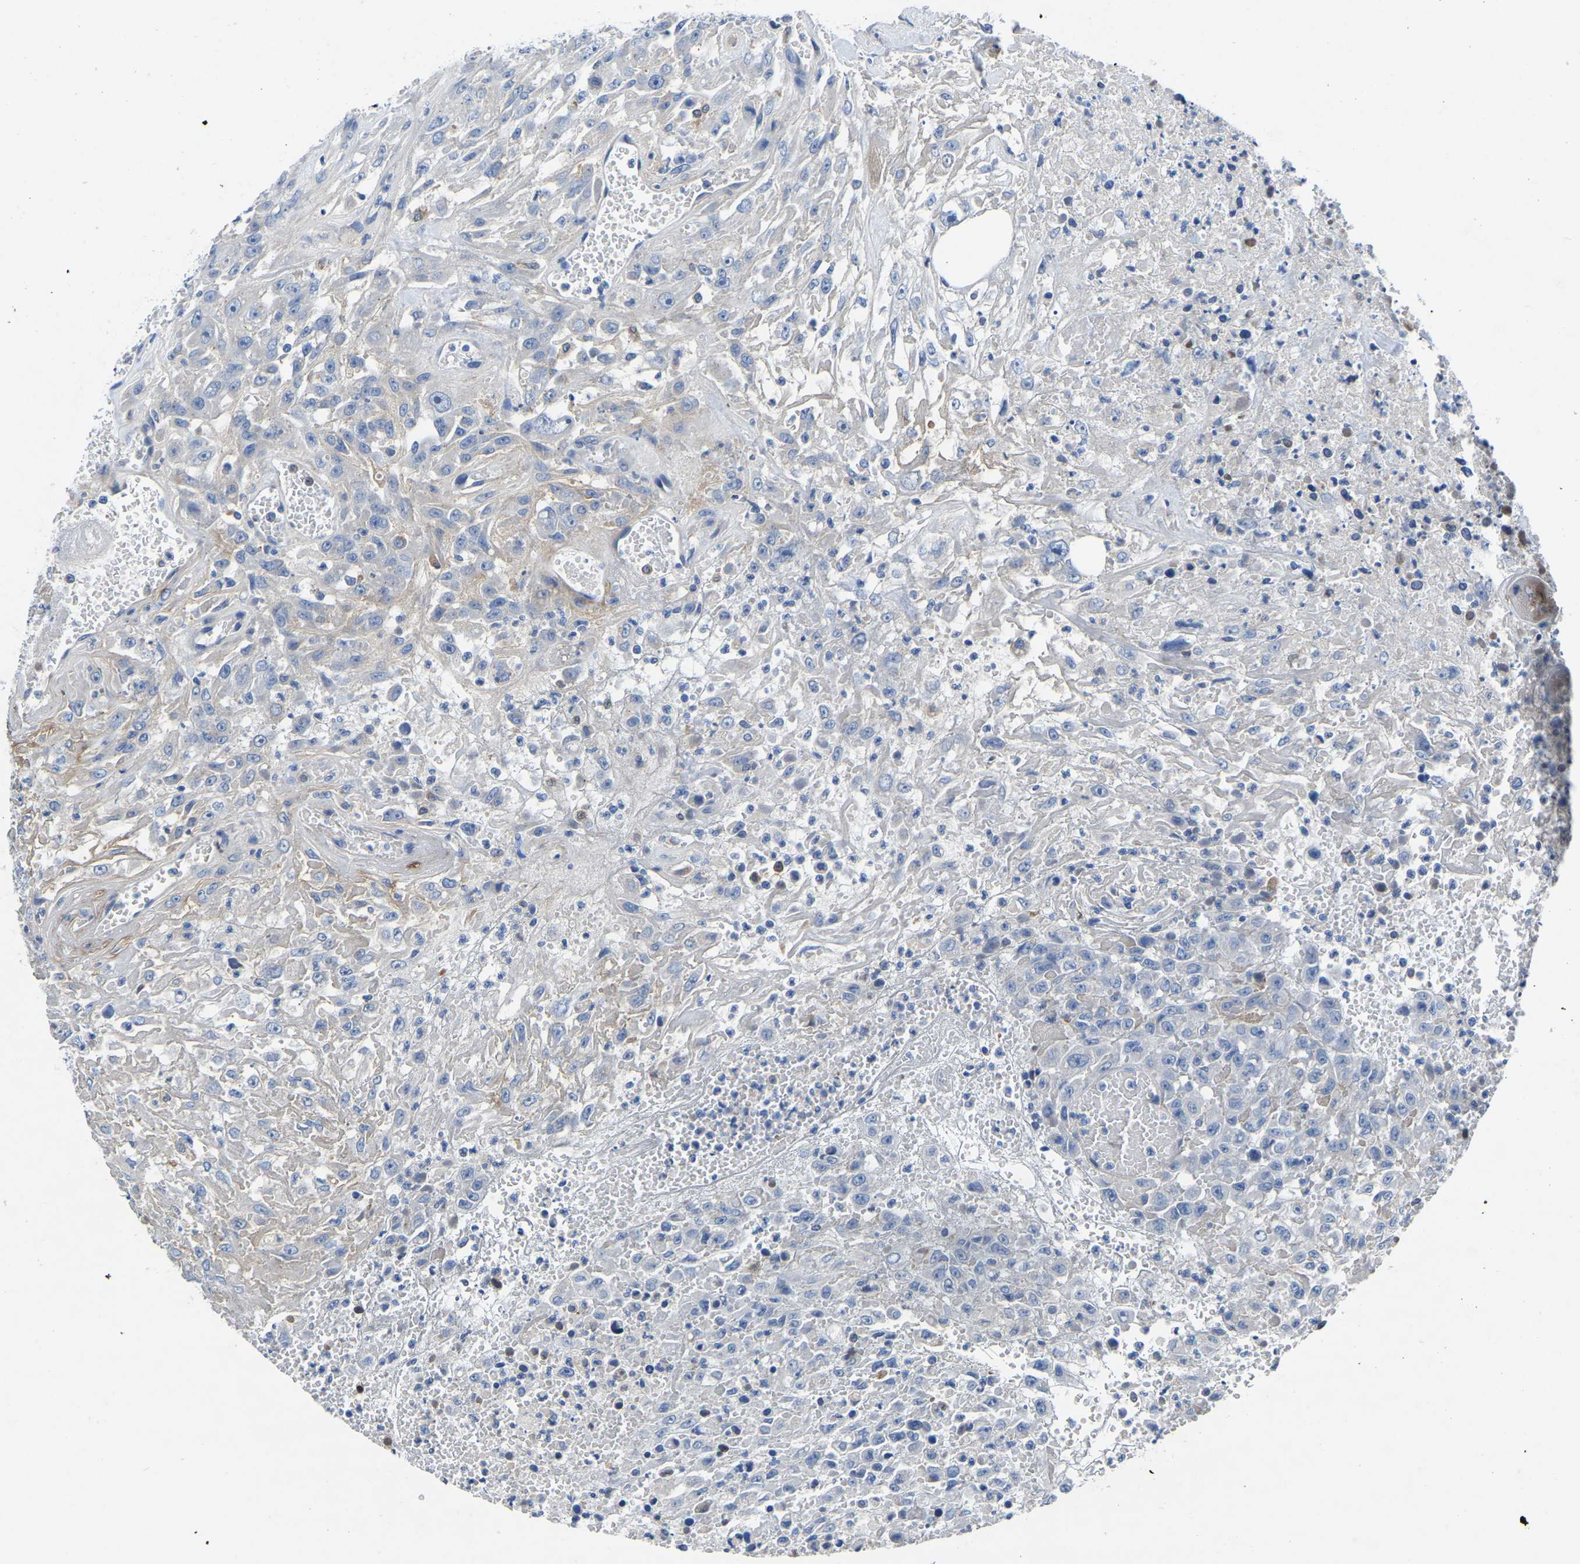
{"staining": {"intensity": "negative", "quantity": "none", "location": "none"}, "tissue": "urothelial cancer", "cell_type": "Tumor cells", "image_type": "cancer", "snomed": [{"axis": "morphology", "description": "Urothelial carcinoma, High grade"}, {"axis": "topography", "description": "Urinary bladder"}], "caption": "Tumor cells show no significant expression in high-grade urothelial carcinoma.", "gene": "ATG2B", "patient": {"sex": "male", "age": 46}}